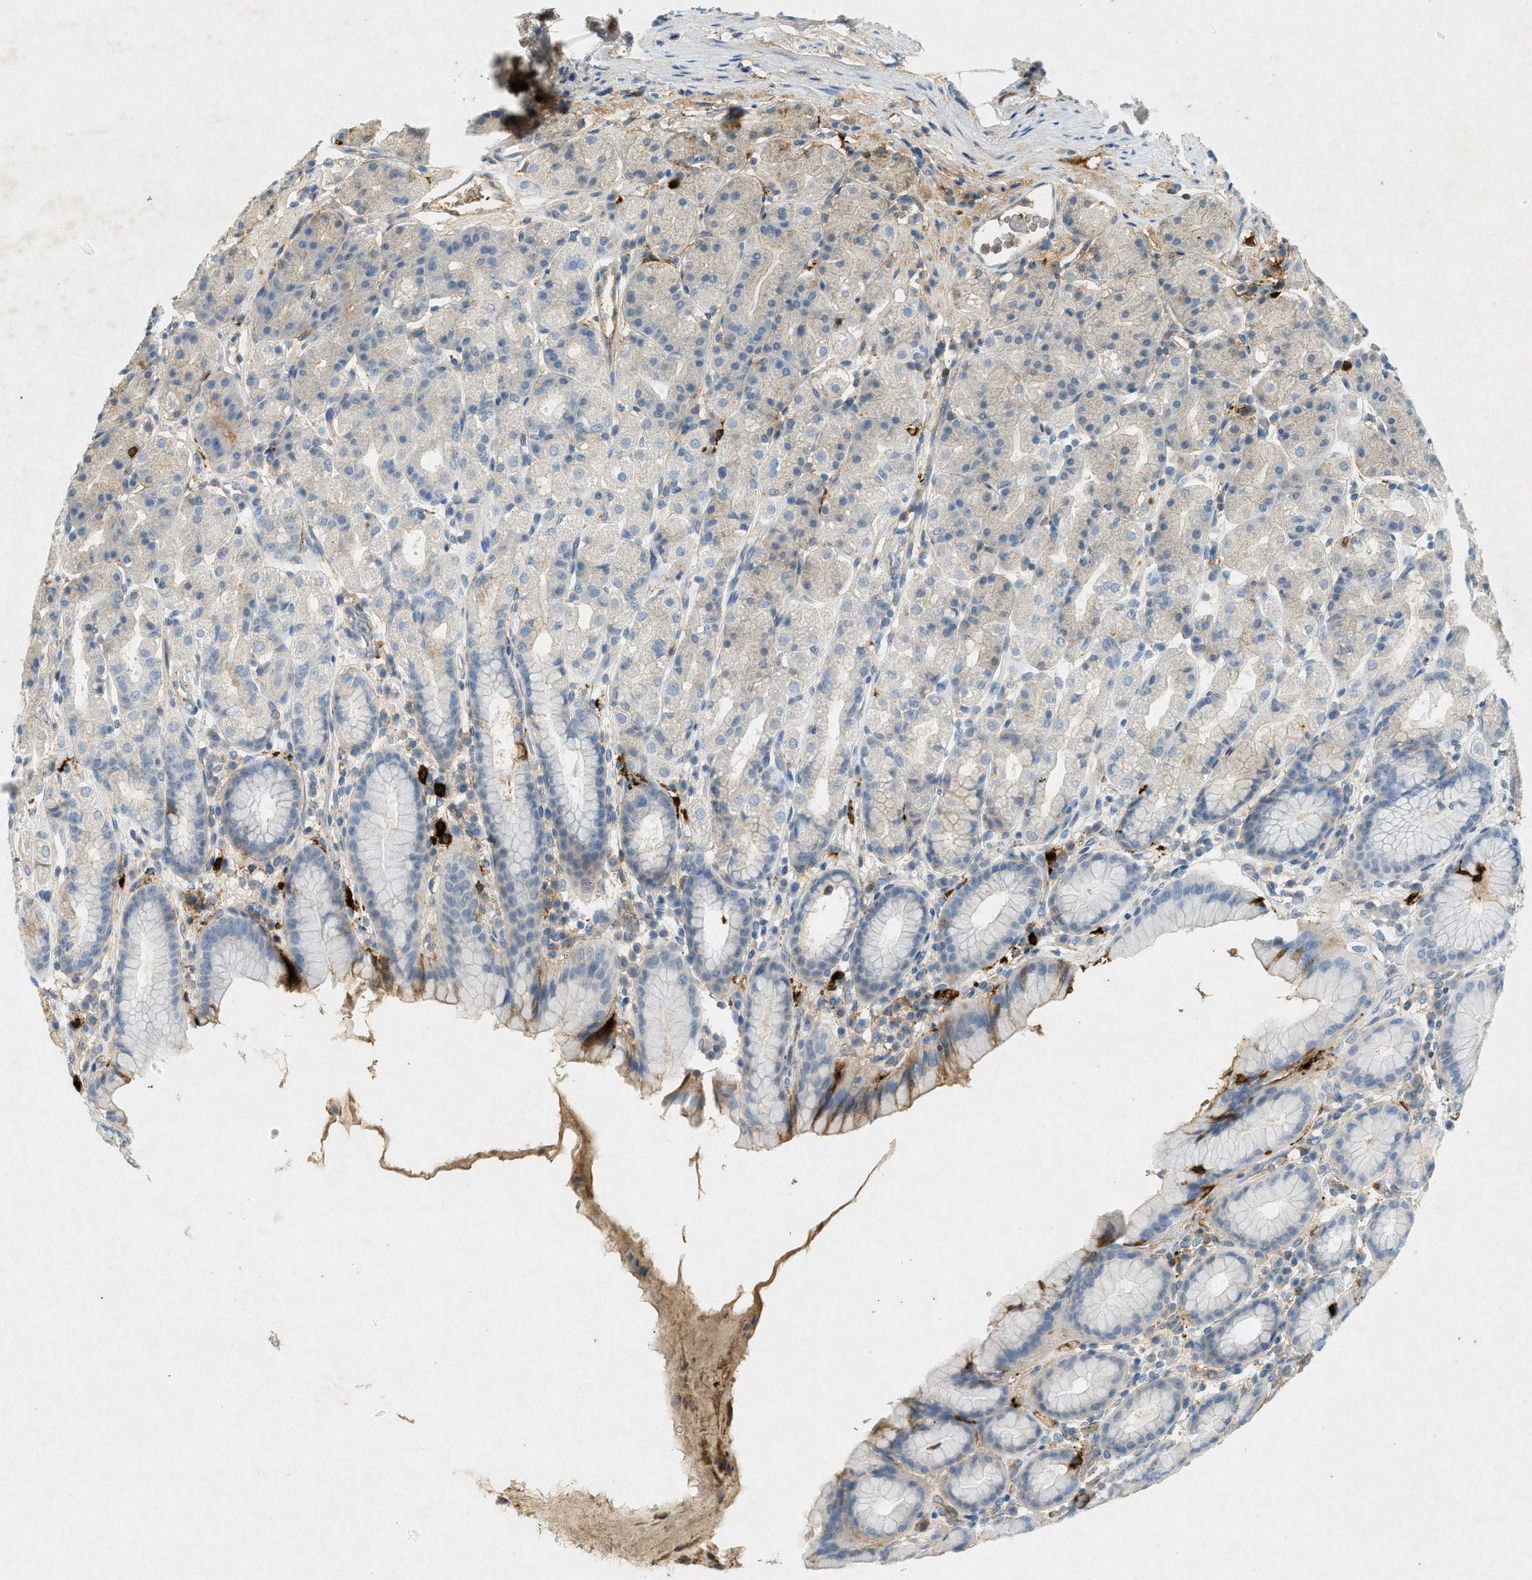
{"staining": {"intensity": "moderate", "quantity": "25%-75%", "location": "cytoplasmic/membranous"}, "tissue": "stomach", "cell_type": "Glandular cells", "image_type": "normal", "snomed": [{"axis": "morphology", "description": "Normal tissue, NOS"}, {"axis": "topography", "description": "Stomach, upper"}], "caption": "Brown immunohistochemical staining in unremarkable stomach demonstrates moderate cytoplasmic/membranous expression in about 25%-75% of glandular cells.", "gene": "F2", "patient": {"sex": "male", "age": 68}}